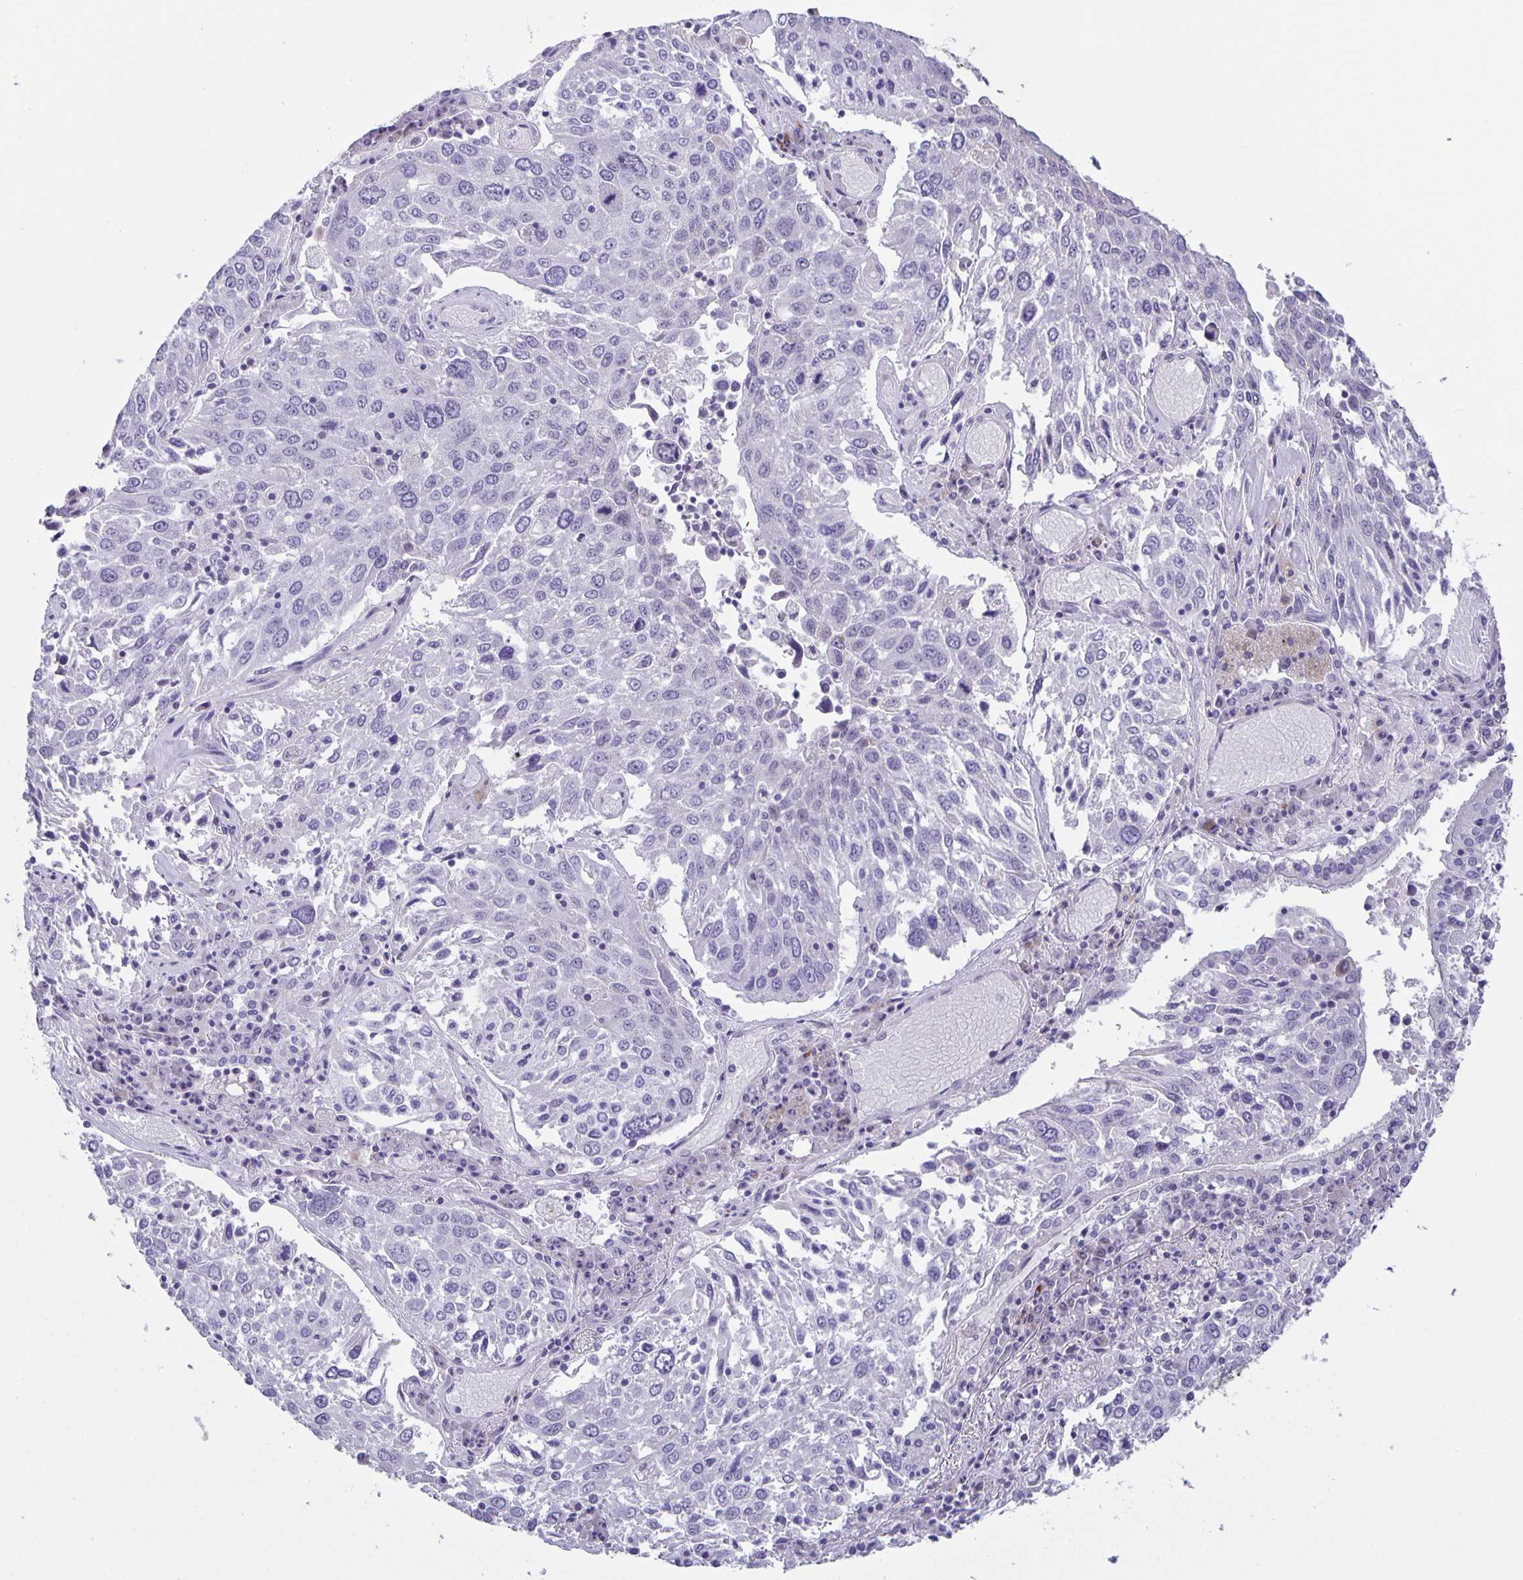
{"staining": {"intensity": "negative", "quantity": "none", "location": "none"}, "tissue": "lung cancer", "cell_type": "Tumor cells", "image_type": "cancer", "snomed": [{"axis": "morphology", "description": "Squamous cell carcinoma, NOS"}, {"axis": "topography", "description": "Lung"}], "caption": "A histopathology image of human lung cancer (squamous cell carcinoma) is negative for staining in tumor cells.", "gene": "PHRF1", "patient": {"sex": "male", "age": 65}}